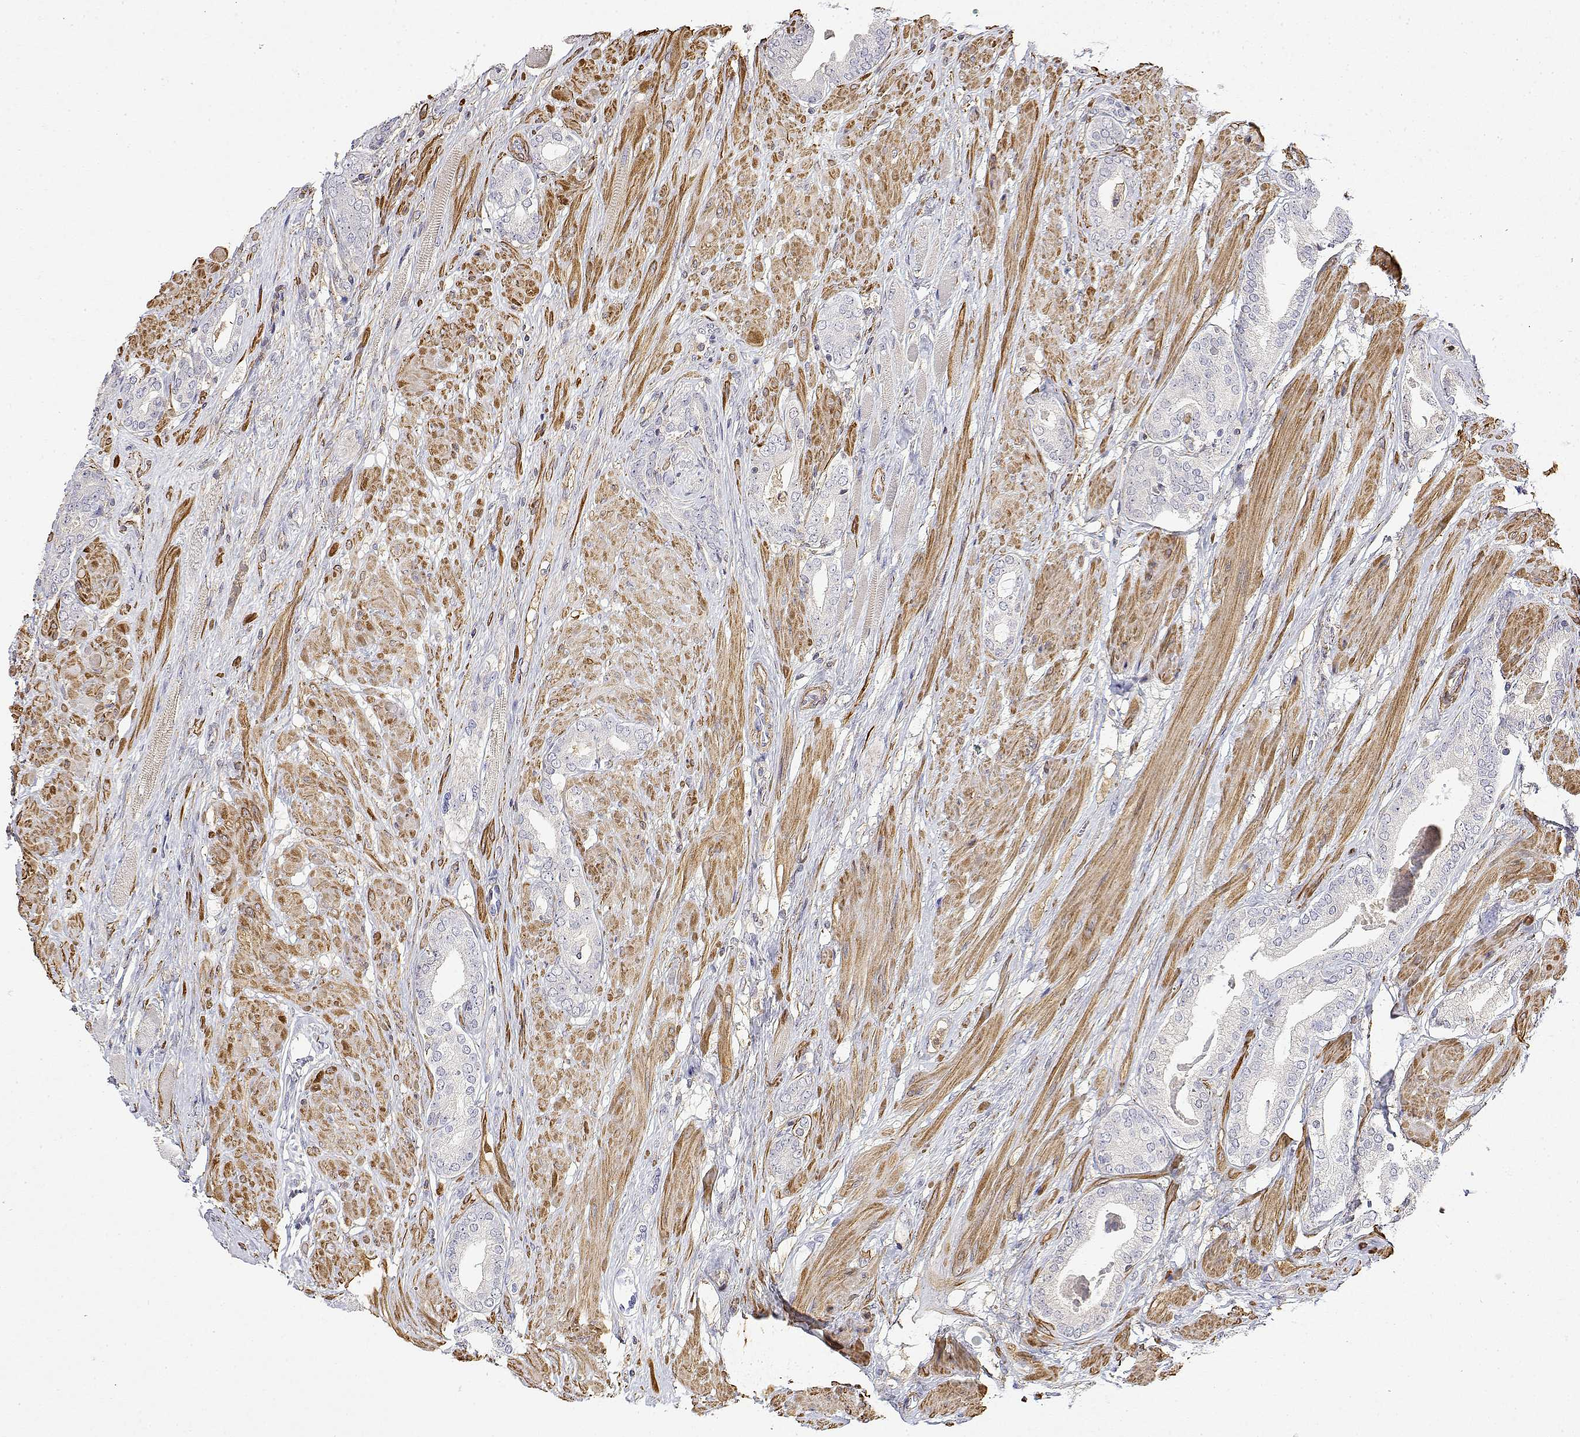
{"staining": {"intensity": "negative", "quantity": "none", "location": "none"}, "tissue": "prostate cancer", "cell_type": "Tumor cells", "image_type": "cancer", "snomed": [{"axis": "morphology", "description": "Adenocarcinoma, High grade"}, {"axis": "topography", "description": "Prostate"}], "caption": "Immunohistochemistry of prostate cancer (high-grade adenocarcinoma) exhibits no positivity in tumor cells. (IHC, brightfield microscopy, high magnification).", "gene": "SOWAHD", "patient": {"sex": "male", "age": 56}}